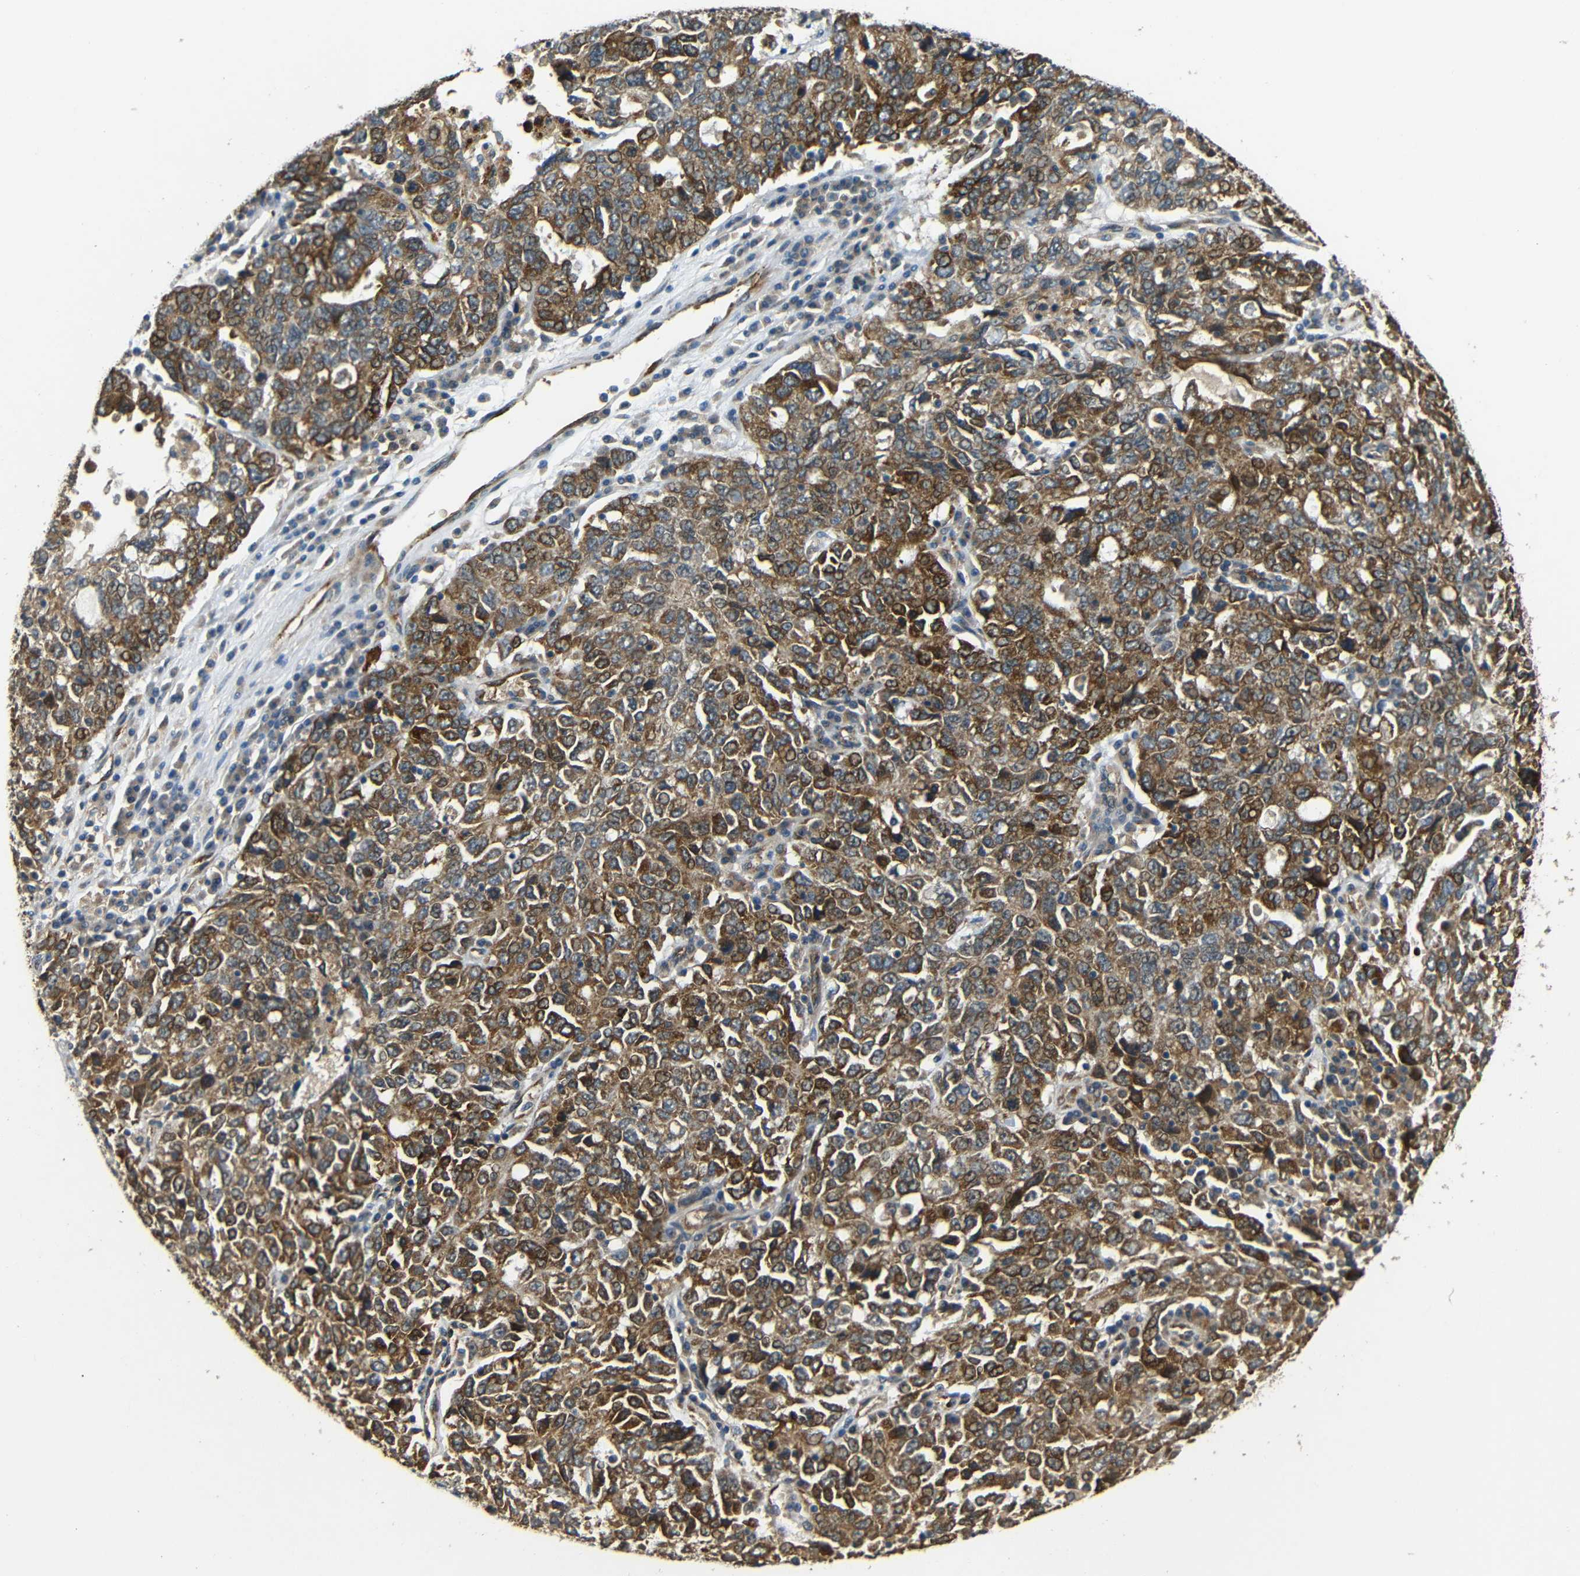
{"staining": {"intensity": "moderate", "quantity": ">75%", "location": "cytoplasmic/membranous"}, "tissue": "ovarian cancer", "cell_type": "Tumor cells", "image_type": "cancer", "snomed": [{"axis": "morphology", "description": "Carcinoma, endometroid"}, {"axis": "topography", "description": "Ovary"}], "caption": "Protein analysis of ovarian cancer (endometroid carcinoma) tissue exhibits moderate cytoplasmic/membranous staining in about >75% of tumor cells.", "gene": "ATP7A", "patient": {"sex": "female", "age": 62}}